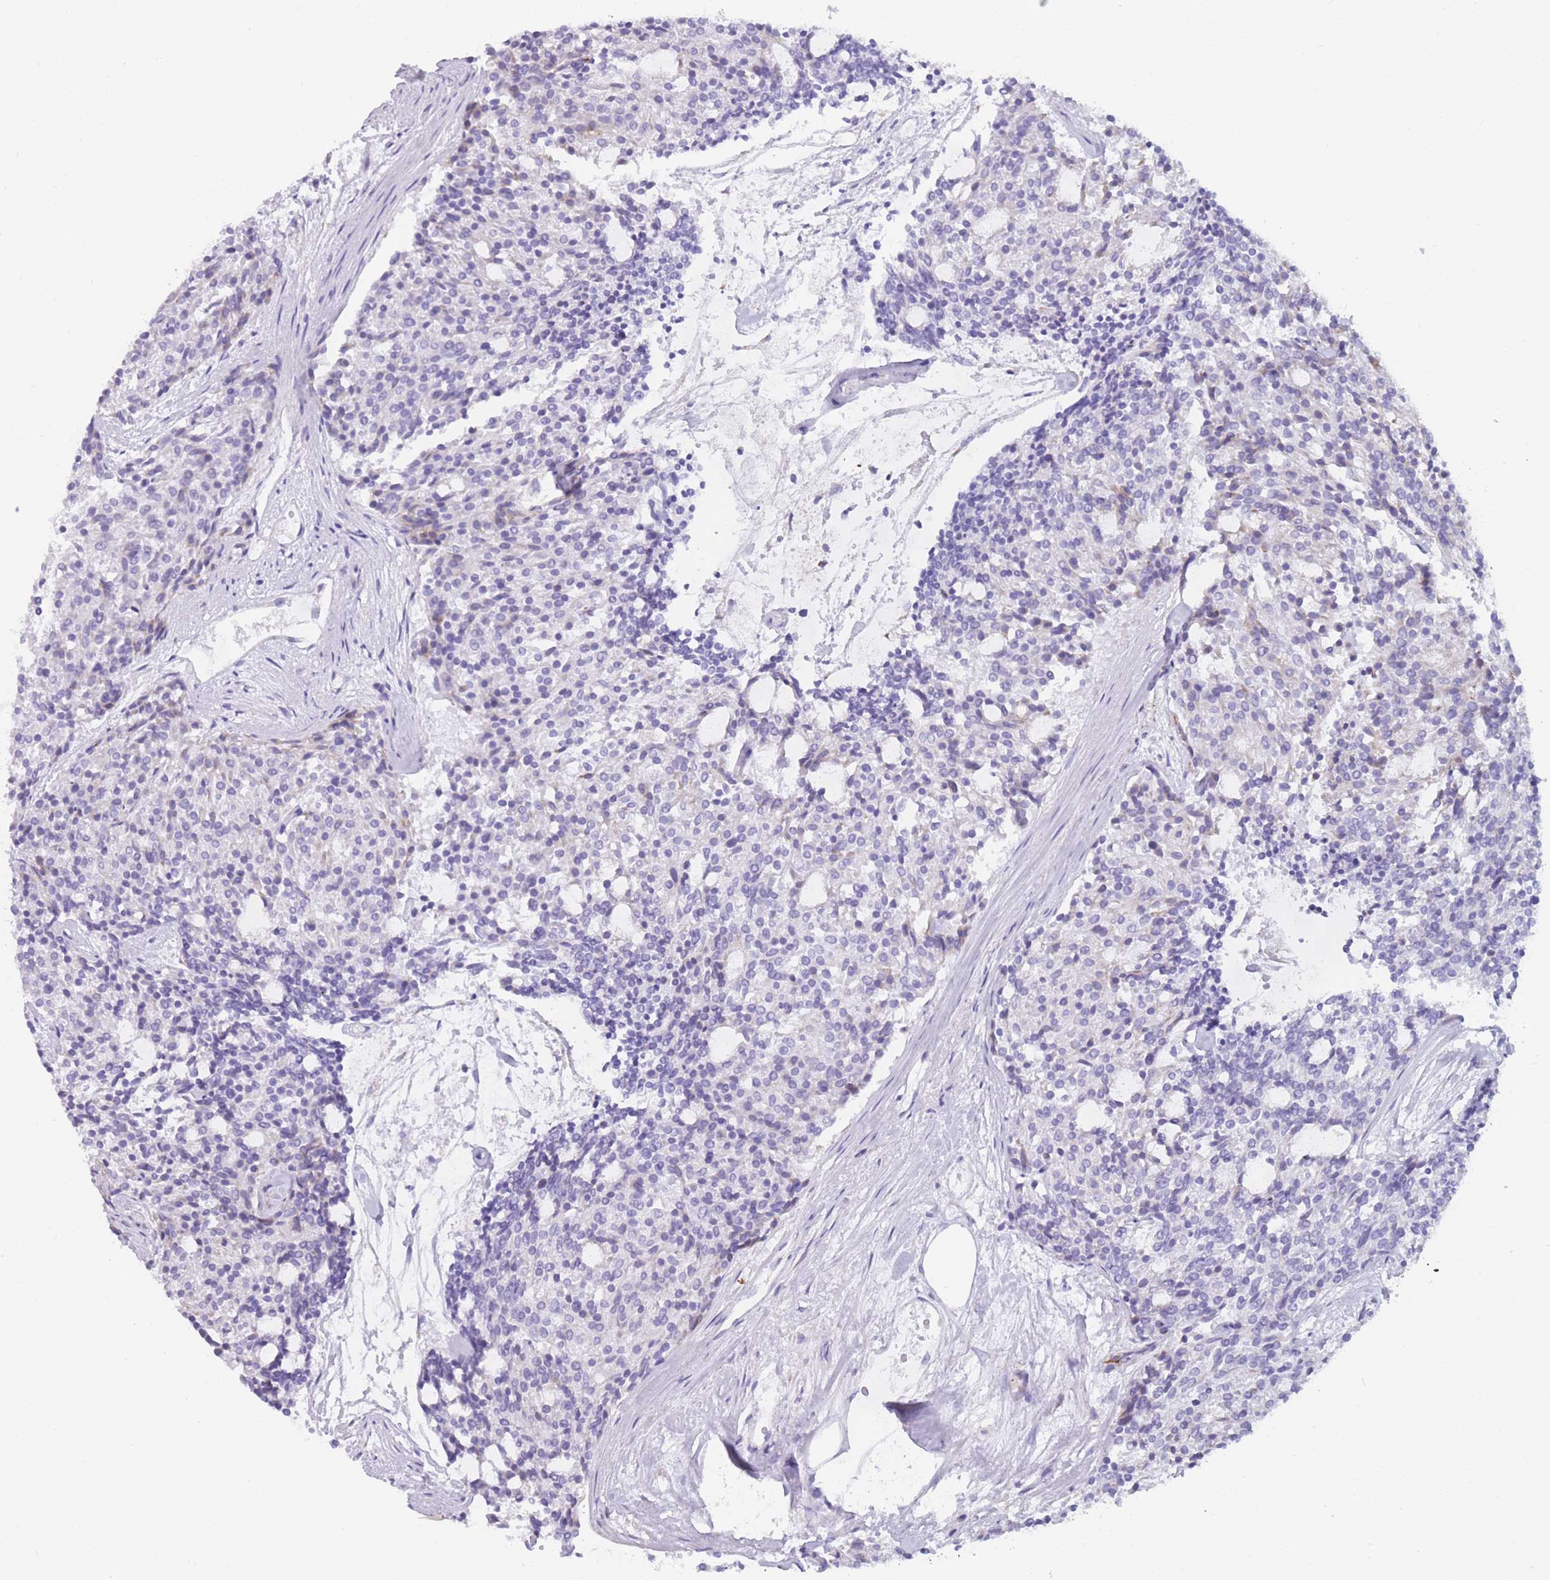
{"staining": {"intensity": "negative", "quantity": "none", "location": "none"}, "tissue": "carcinoid", "cell_type": "Tumor cells", "image_type": "cancer", "snomed": [{"axis": "morphology", "description": "Carcinoid, malignant, NOS"}, {"axis": "topography", "description": "Pancreas"}], "caption": "Immunohistochemical staining of carcinoid (malignant) displays no significant positivity in tumor cells. The staining was performed using DAB to visualize the protein expression in brown, while the nuclei were stained in blue with hematoxylin (Magnification: 20x).", "gene": "COL27A1", "patient": {"sex": "female", "age": 54}}